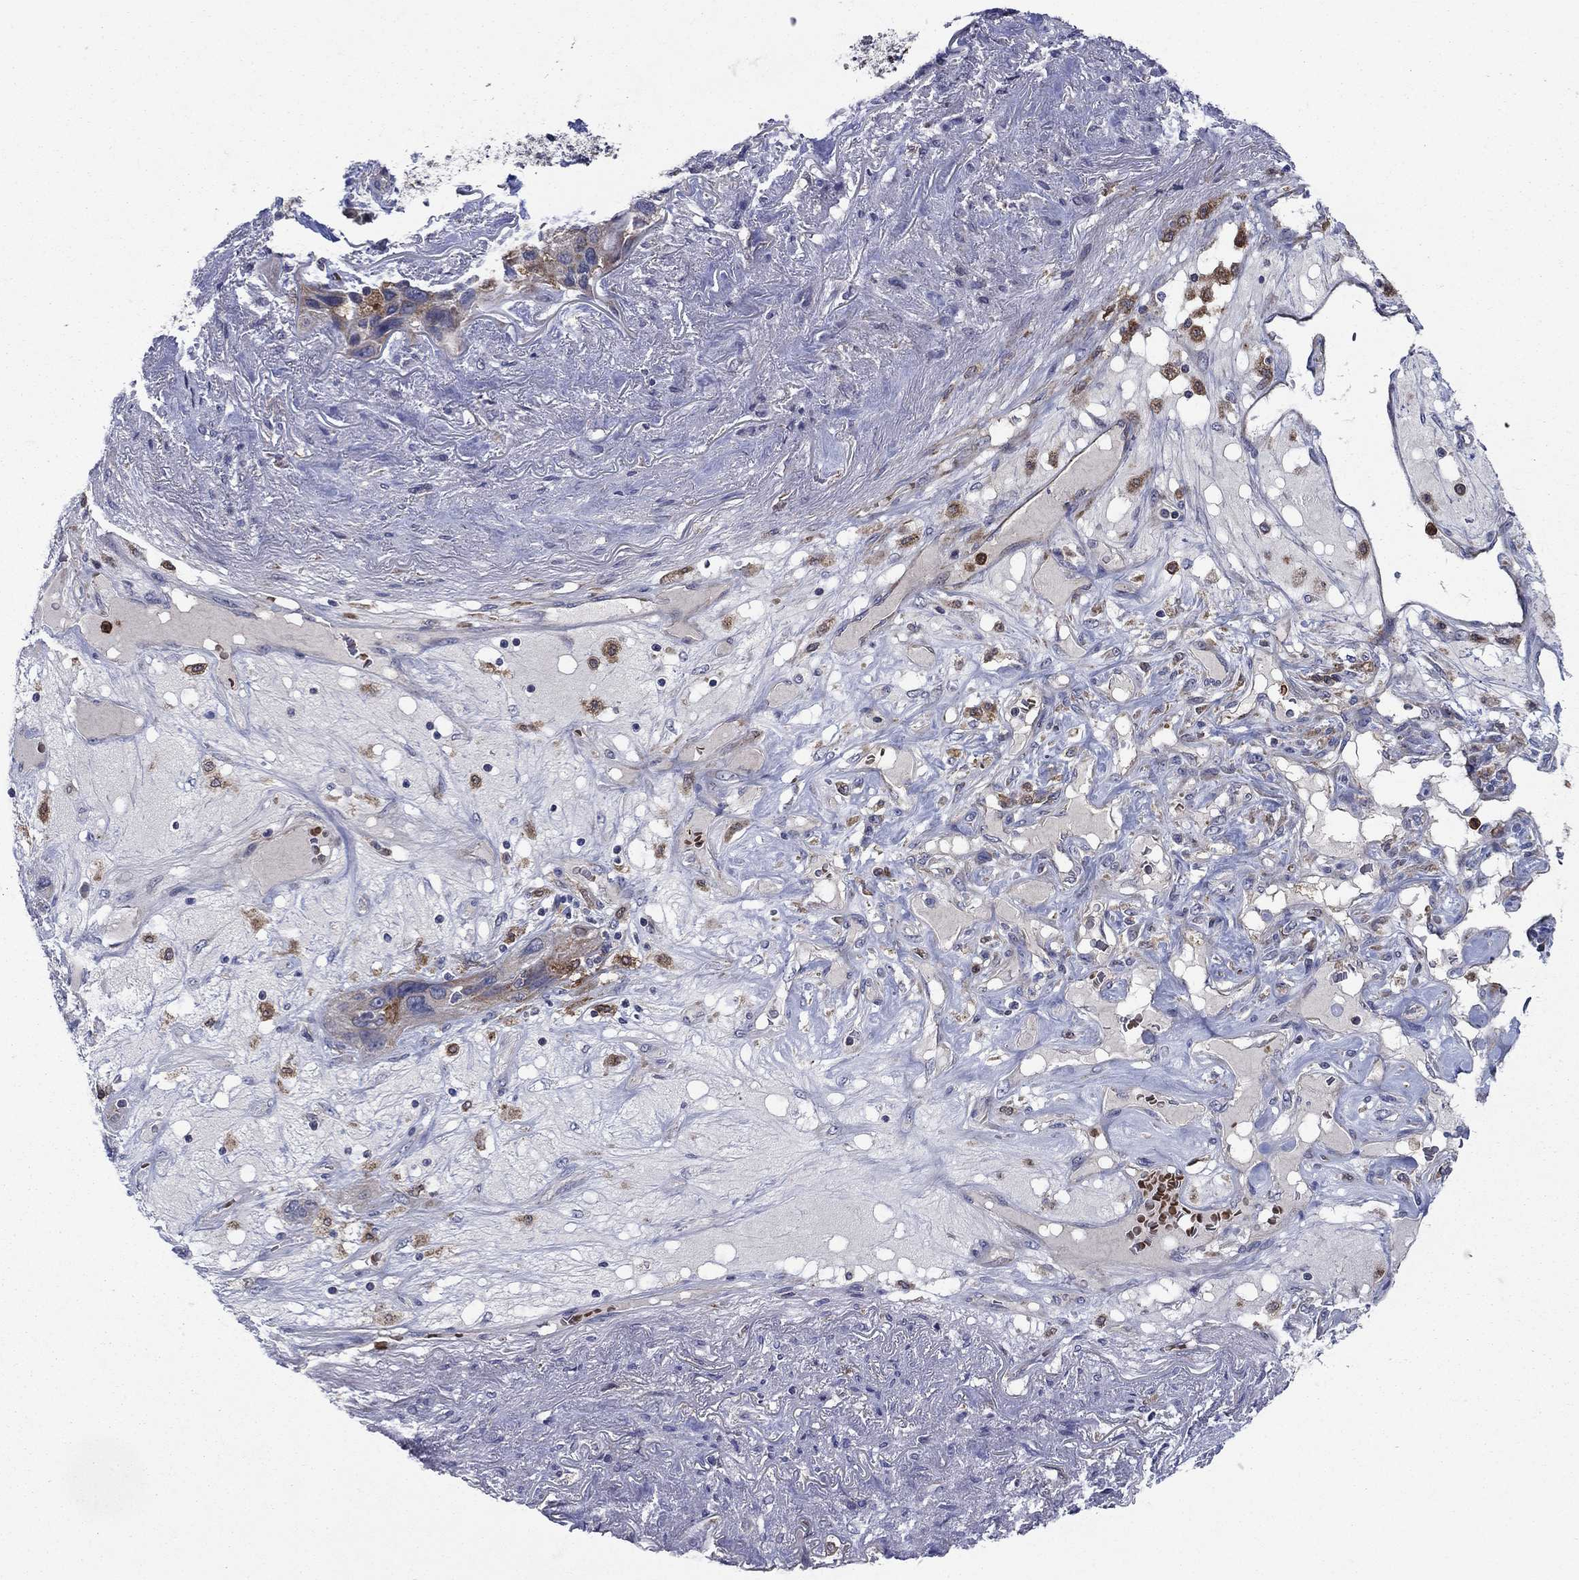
{"staining": {"intensity": "moderate", "quantity": "<25%", "location": "cytoplasmic/membranous"}, "tissue": "lung cancer", "cell_type": "Tumor cells", "image_type": "cancer", "snomed": [{"axis": "morphology", "description": "Squamous cell carcinoma, NOS"}, {"axis": "topography", "description": "Lung"}], "caption": "Tumor cells exhibit low levels of moderate cytoplasmic/membranous staining in about <25% of cells in human lung cancer (squamous cell carcinoma).", "gene": "RNF19B", "patient": {"sex": "female", "age": 70}}